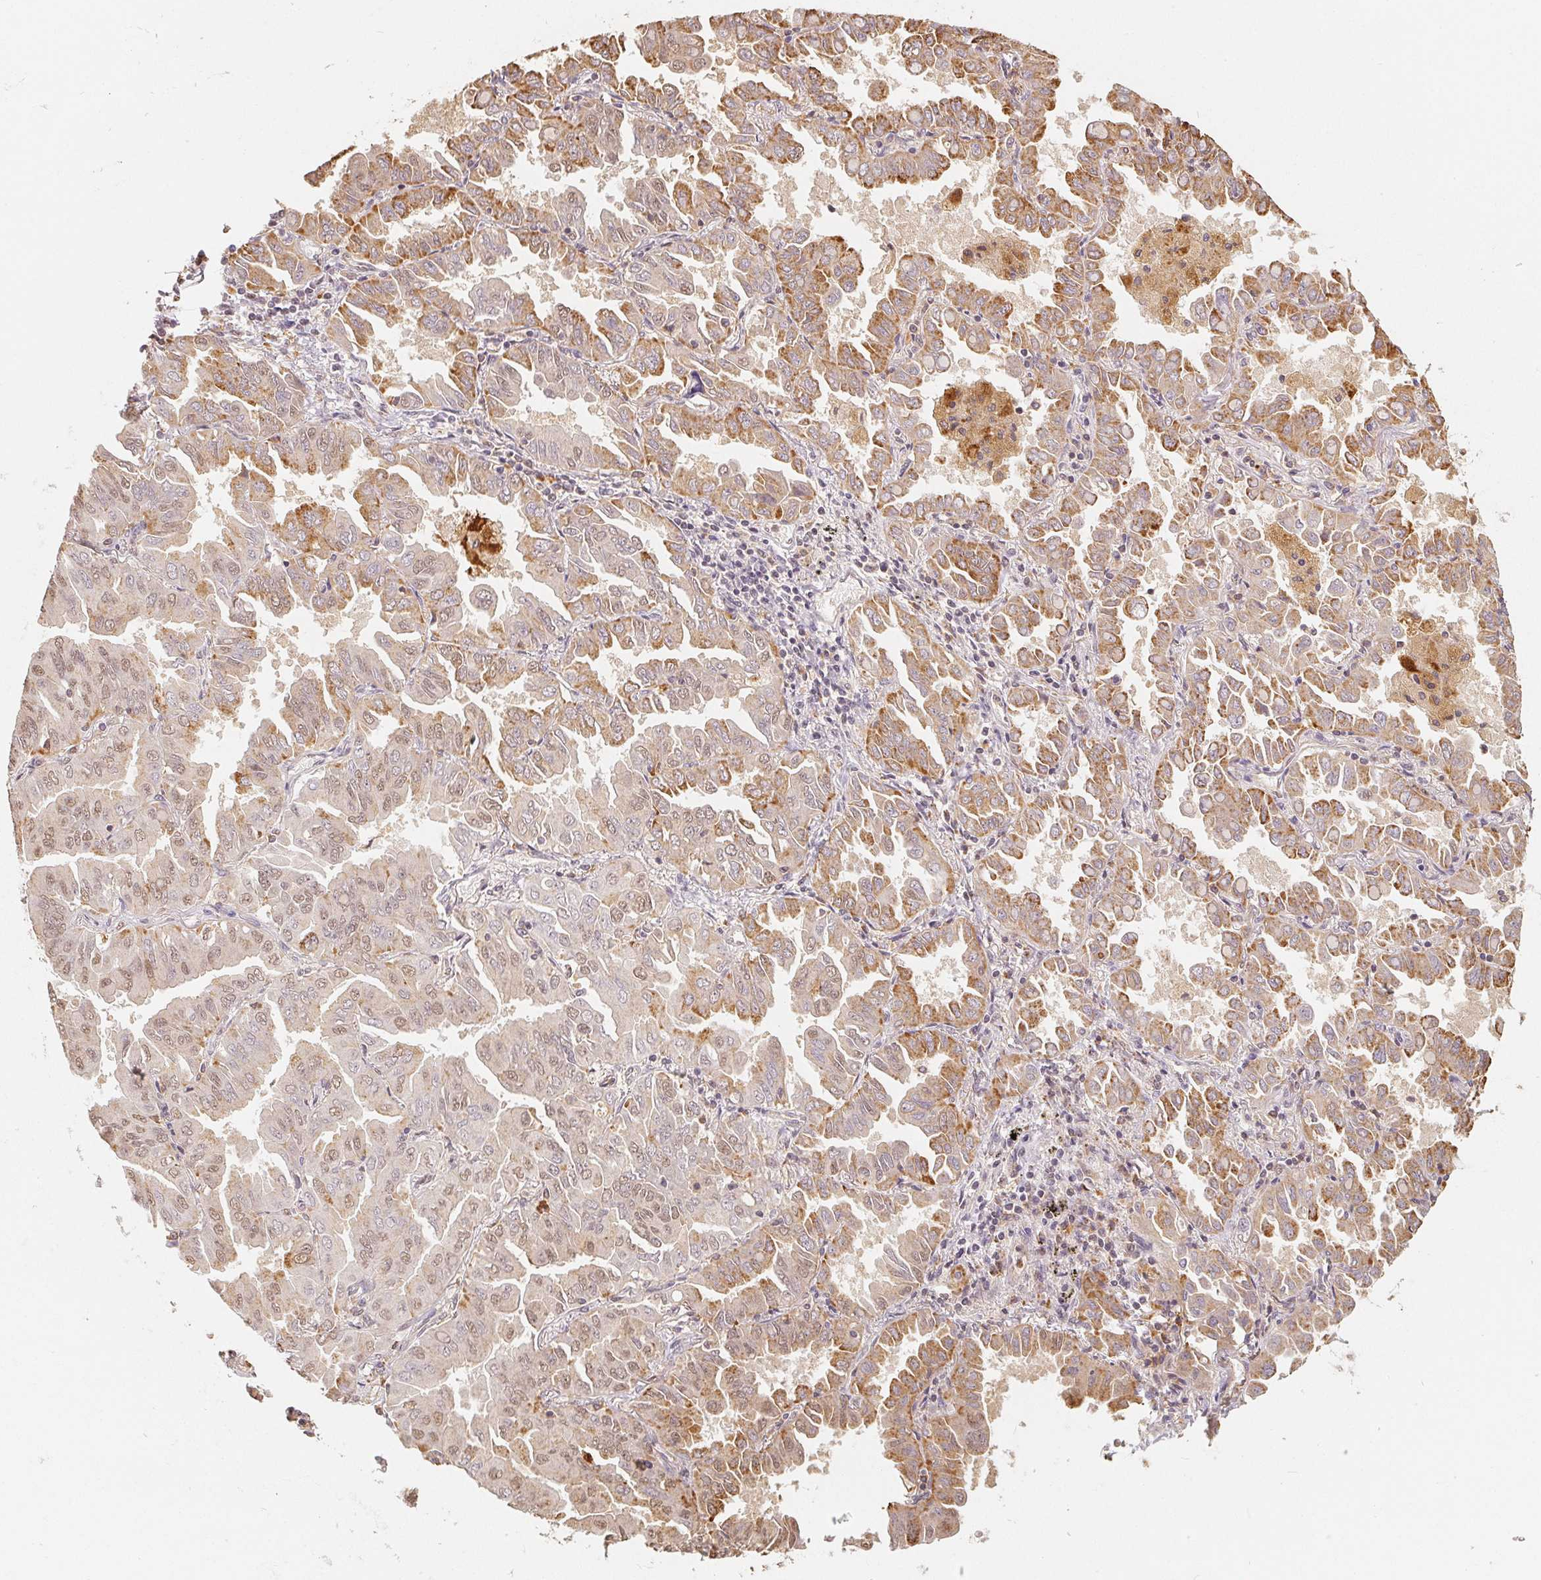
{"staining": {"intensity": "moderate", "quantity": "25%-75%", "location": "cytoplasmic/membranous,nuclear"}, "tissue": "lung cancer", "cell_type": "Tumor cells", "image_type": "cancer", "snomed": [{"axis": "morphology", "description": "Adenocarcinoma, NOS"}, {"axis": "topography", "description": "Lung"}], "caption": "Tumor cells reveal moderate cytoplasmic/membranous and nuclear staining in approximately 25%-75% of cells in lung adenocarcinoma.", "gene": "GUSB", "patient": {"sex": "male", "age": 64}}